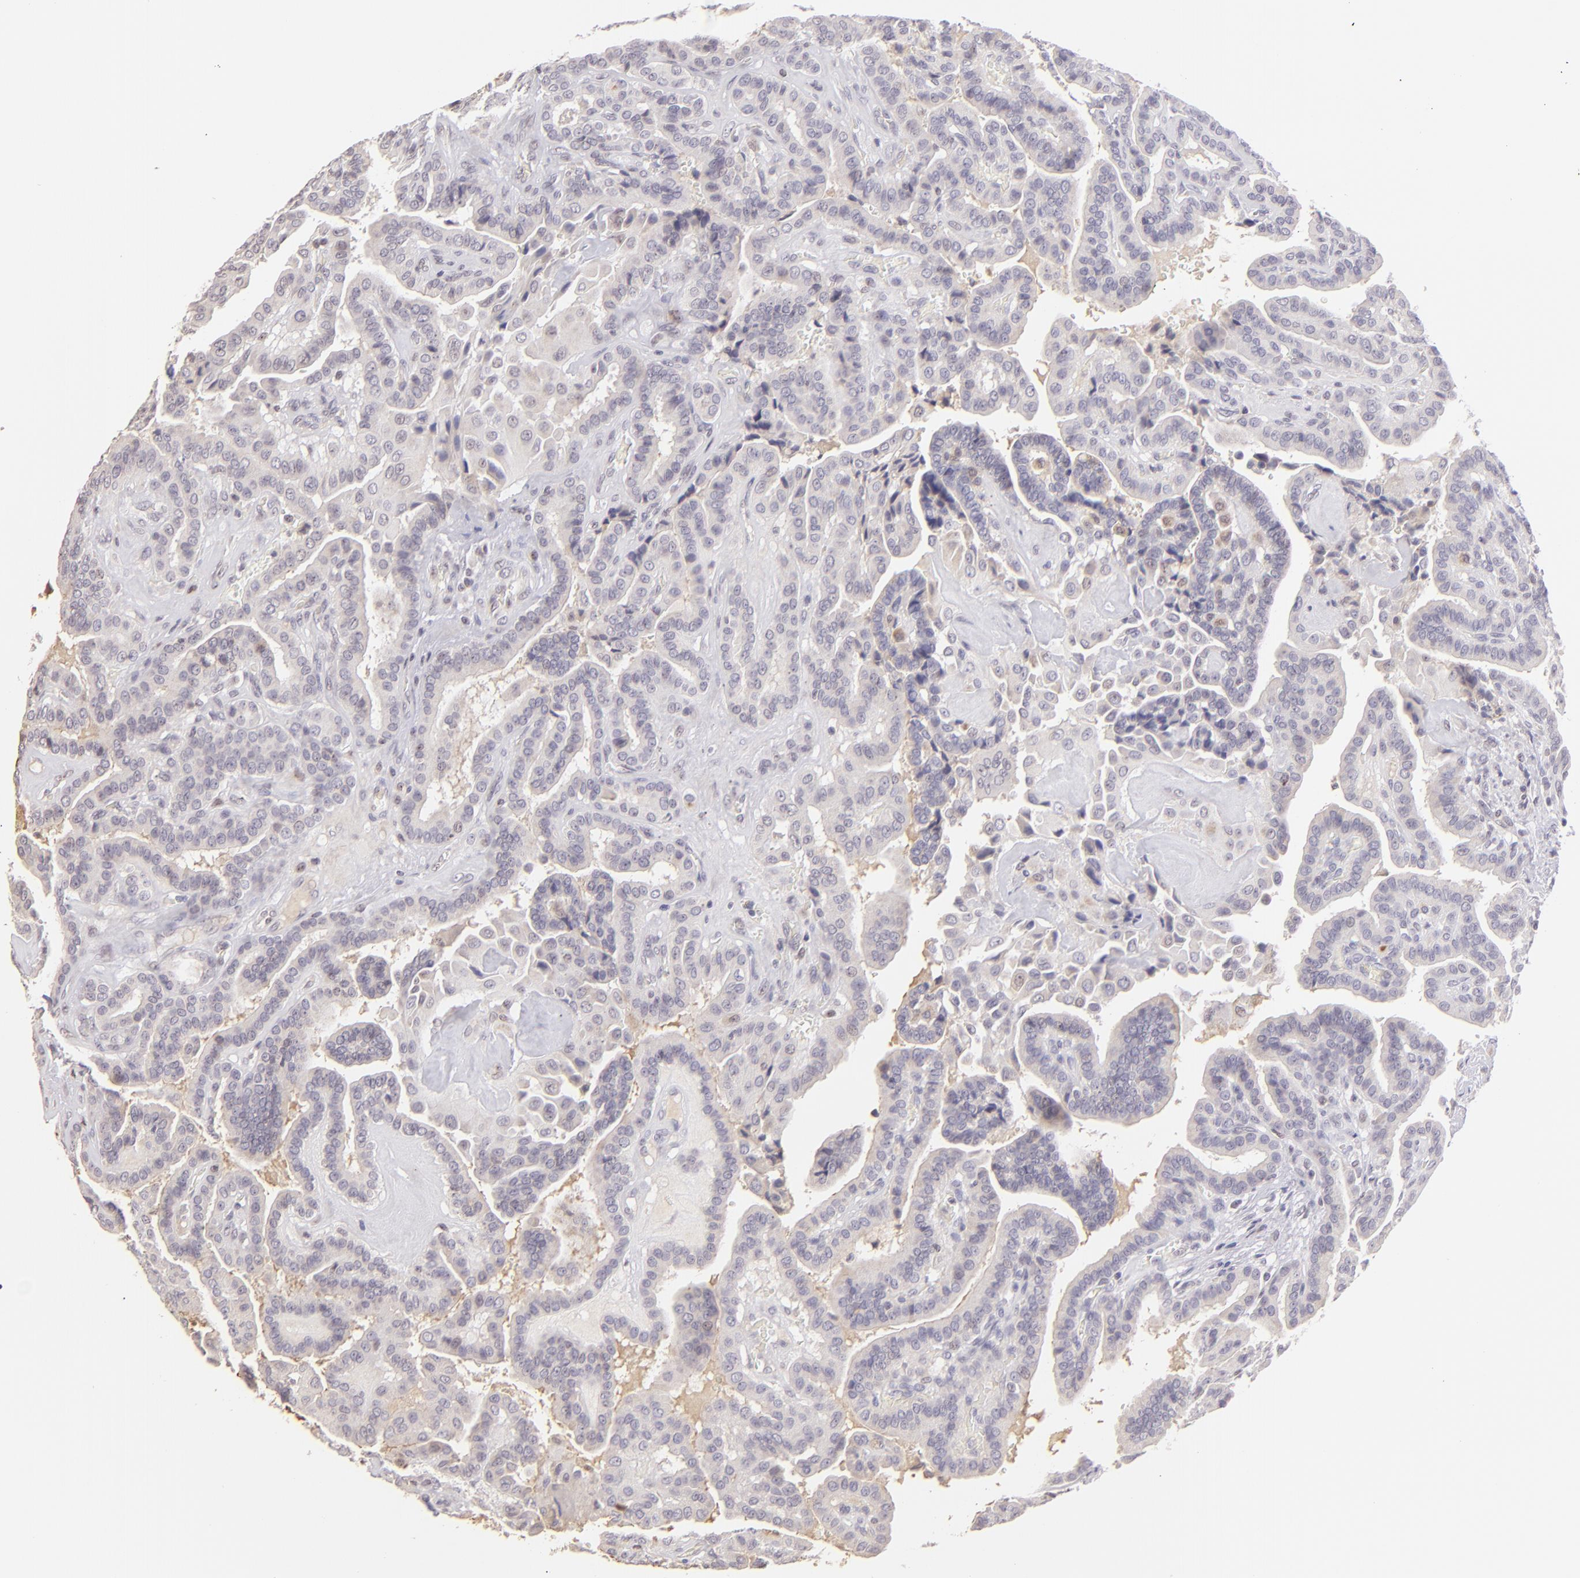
{"staining": {"intensity": "negative", "quantity": "none", "location": "none"}, "tissue": "thyroid cancer", "cell_type": "Tumor cells", "image_type": "cancer", "snomed": [{"axis": "morphology", "description": "Papillary adenocarcinoma, NOS"}, {"axis": "topography", "description": "Thyroid gland"}], "caption": "This photomicrograph is of papillary adenocarcinoma (thyroid) stained with immunohistochemistry (IHC) to label a protein in brown with the nuclei are counter-stained blue. There is no expression in tumor cells.", "gene": "MAGEA1", "patient": {"sex": "male", "age": 87}}